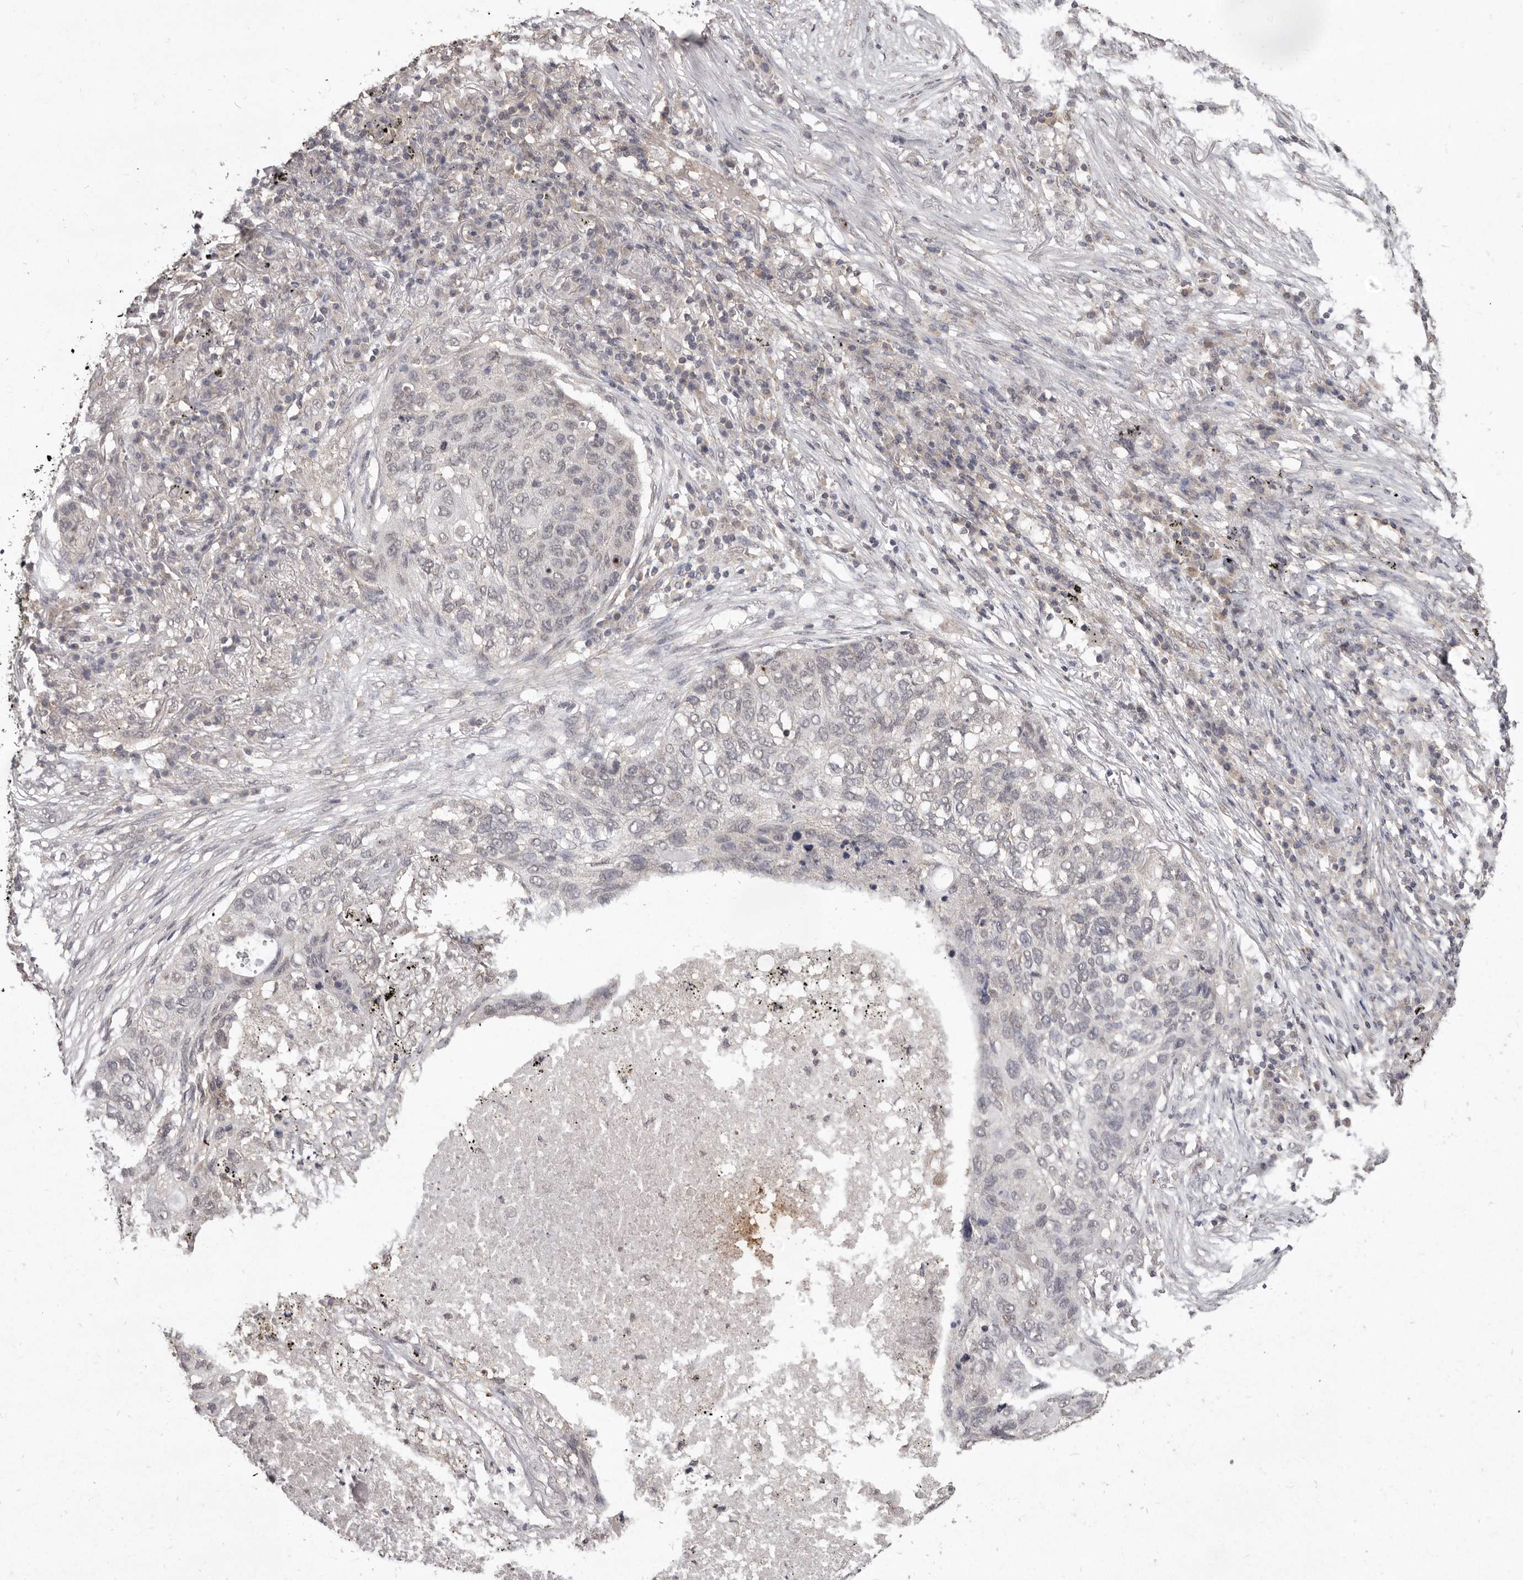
{"staining": {"intensity": "negative", "quantity": "none", "location": "none"}, "tissue": "lung cancer", "cell_type": "Tumor cells", "image_type": "cancer", "snomed": [{"axis": "morphology", "description": "Squamous cell carcinoma, NOS"}, {"axis": "topography", "description": "Lung"}], "caption": "Lung cancer (squamous cell carcinoma) stained for a protein using immunohistochemistry displays no expression tumor cells.", "gene": "LINGO2", "patient": {"sex": "female", "age": 63}}